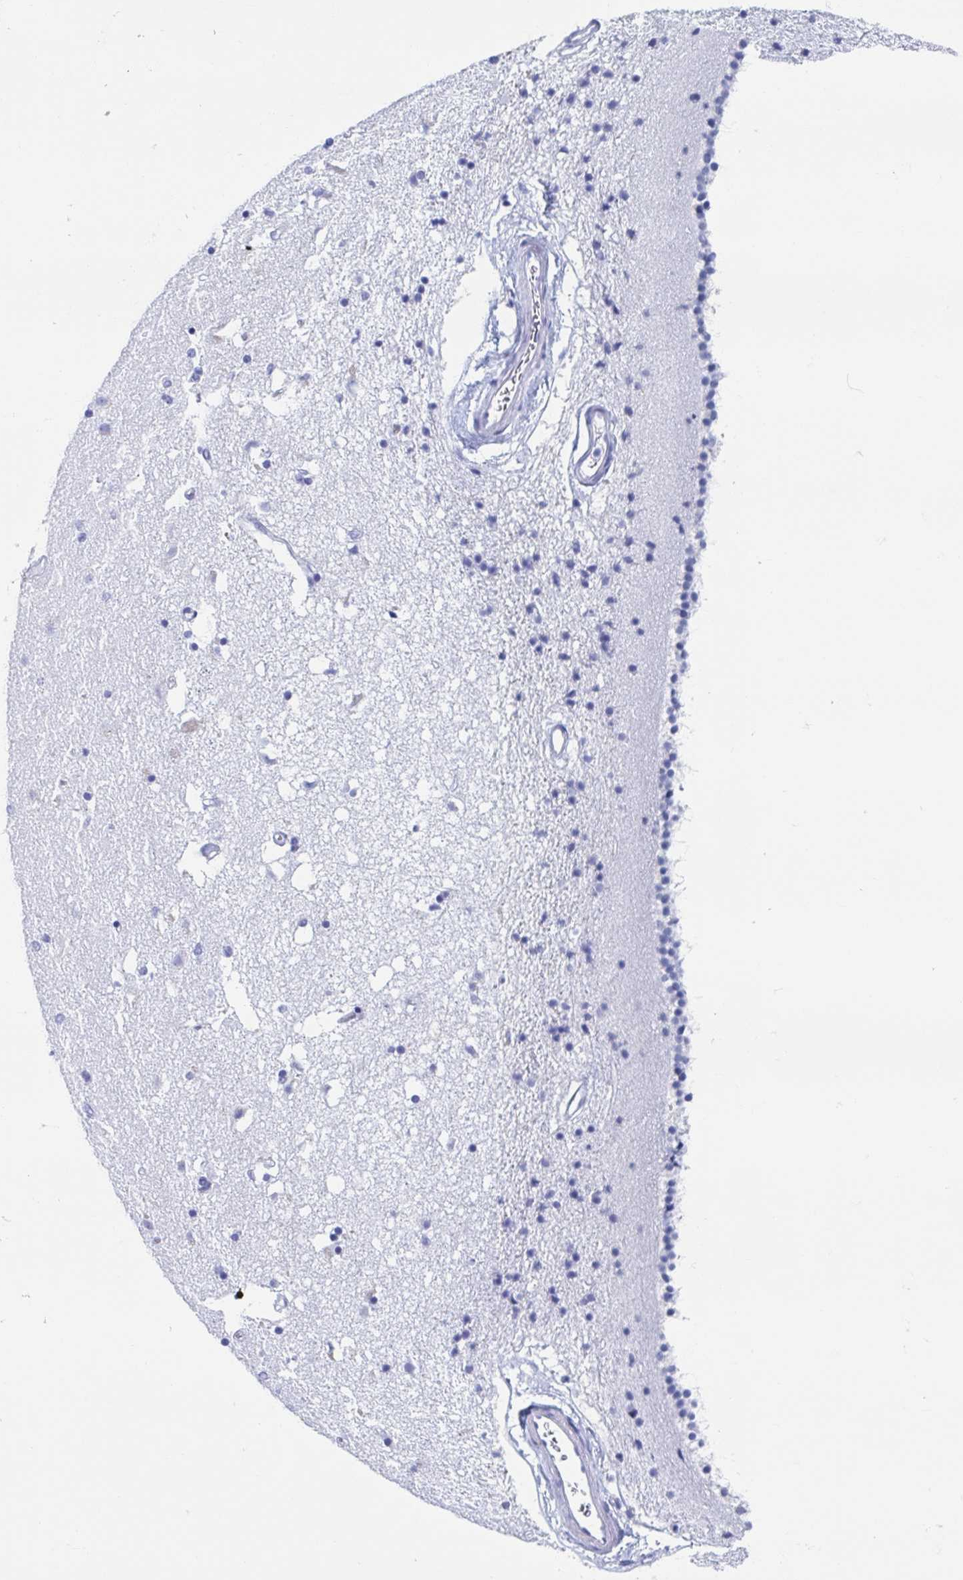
{"staining": {"intensity": "negative", "quantity": "none", "location": "none"}, "tissue": "caudate", "cell_type": "Glial cells", "image_type": "normal", "snomed": [{"axis": "morphology", "description": "Normal tissue, NOS"}, {"axis": "topography", "description": "Lateral ventricle wall"}], "caption": "Micrograph shows no protein expression in glial cells of normal caudate.", "gene": "HDGFL1", "patient": {"sex": "female", "age": 71}}